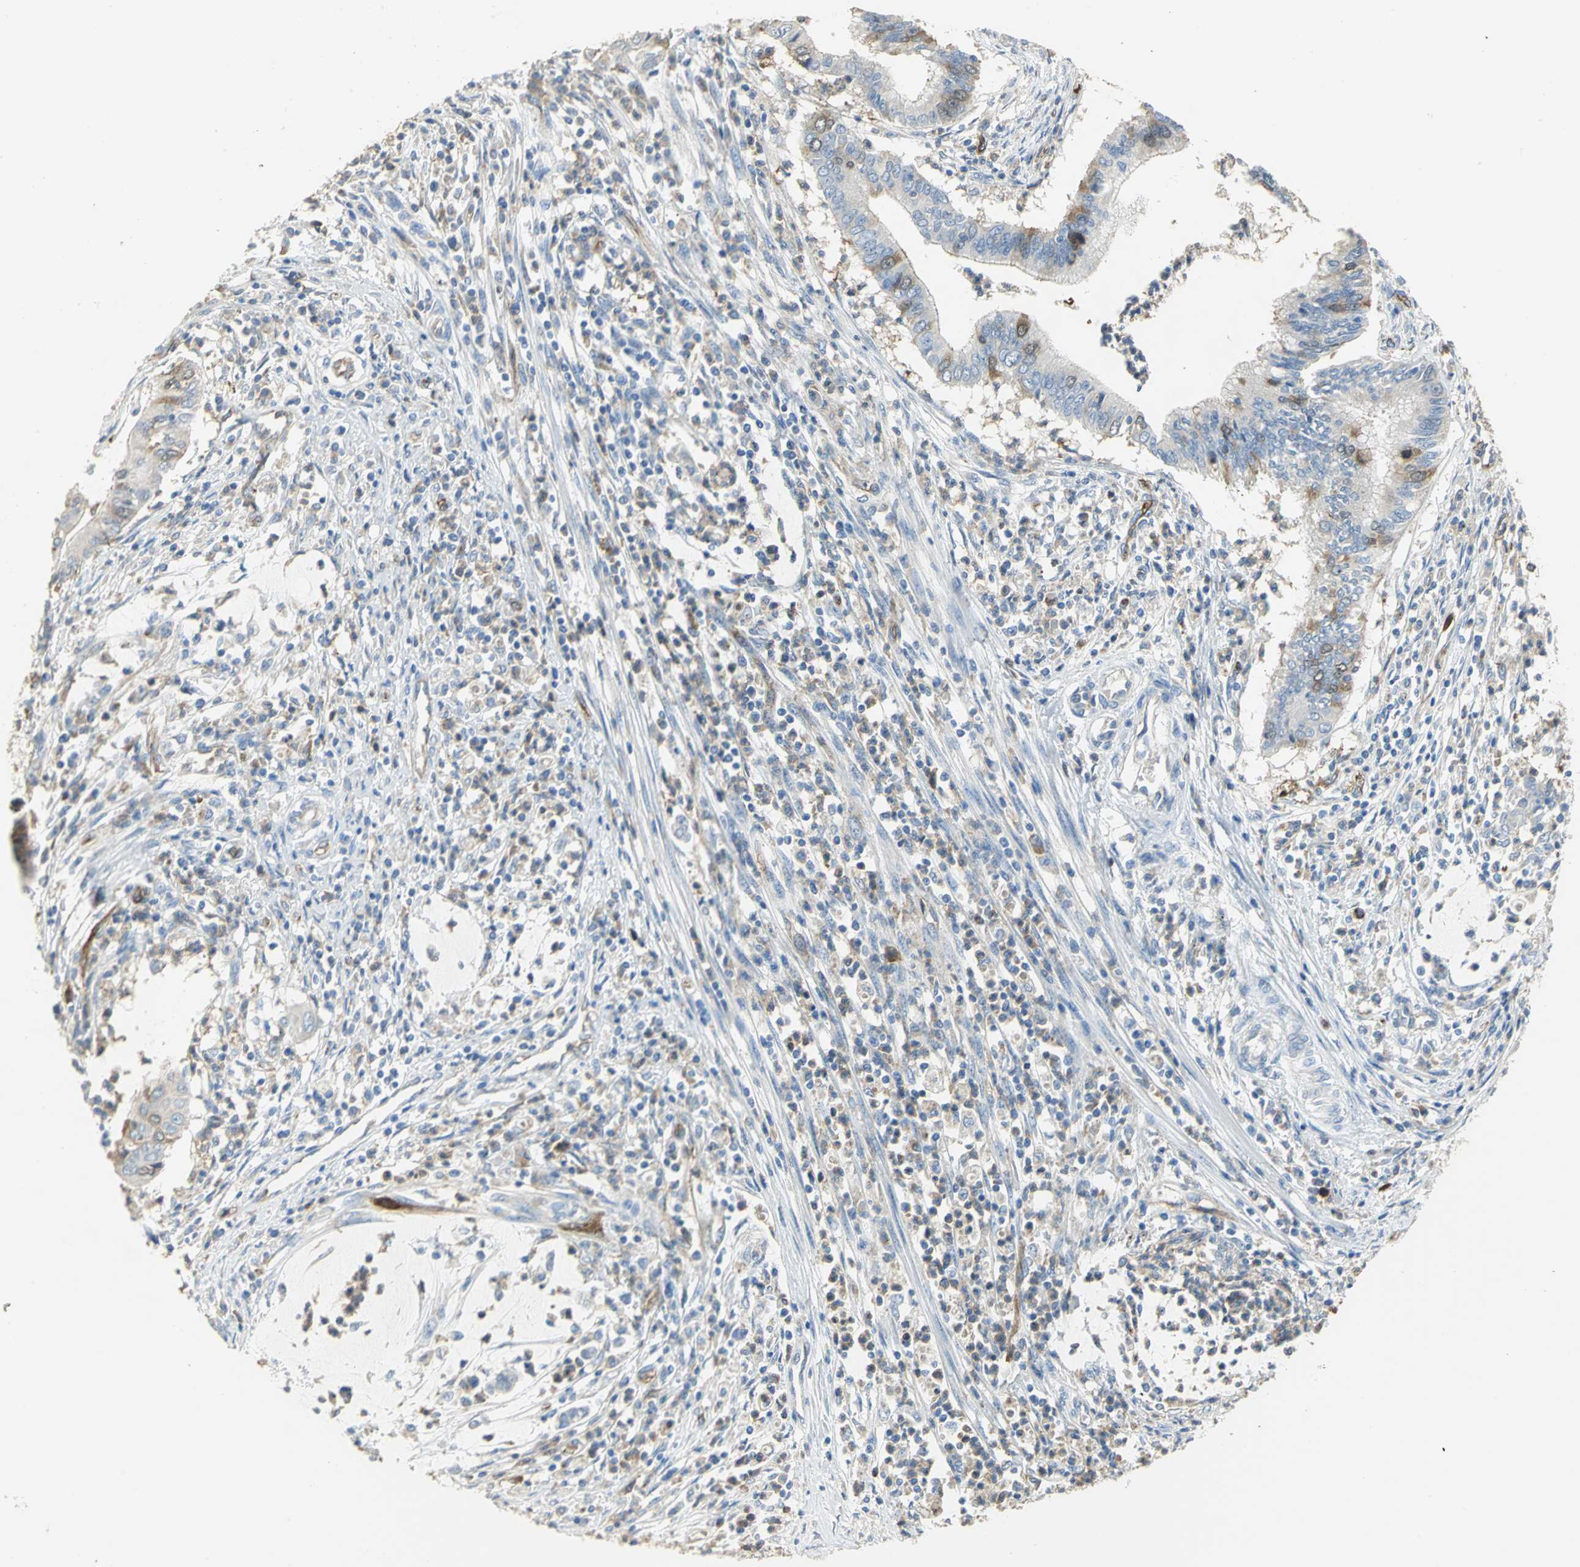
{"staining": {"intensity": "strong", "quantity": "<25%", "location": "cytoplasmic/membranous"}, "tissue": "cervical cancer", "cell_type": "Tumor cells", "image_type": "cancer", "snomed": [{"axis": "morphology", "description": "Adenocarcinoma, NOS"}, {"axis": "topography", "description": "Cervix"}], "caption": "Cervical cancer (adenocarcinoma) stained for a protein exhibits strong cytoplasmic/membranous positivity in tumor cells.", "gene": "DLGAP5", "patient": {"sex": "female", "age": 36}}